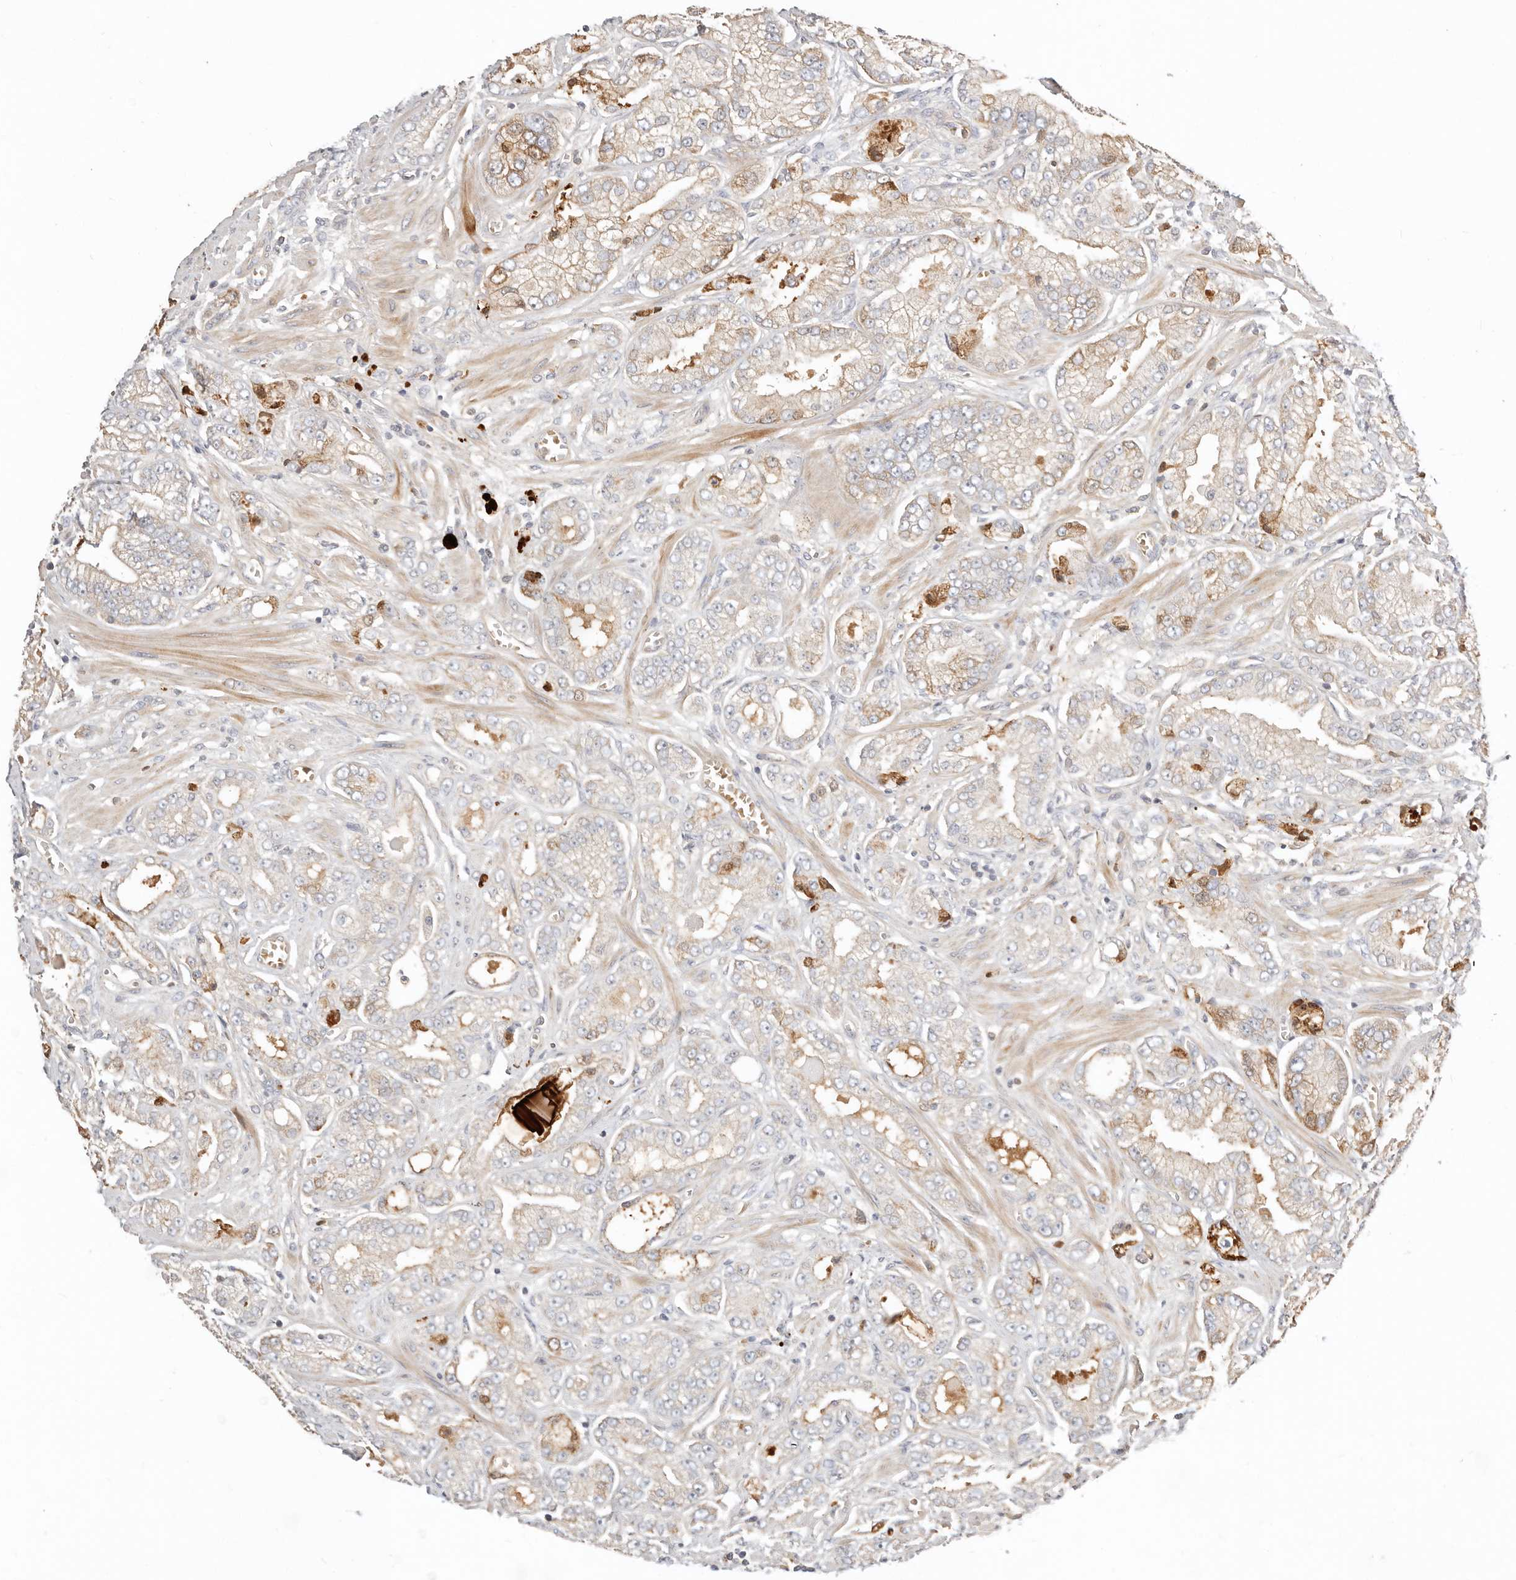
{"staining": {"intensity": "weak", "quantity": "<25%", "location": "cytoplasmic/membranous"}, "tissue": "prostate cancer", "cell_type": "Tumor cells", "image_type": "cancer", "snomed": [{"axis": "morphology", "description": "Adenocarcinoma, Low grade"}, {"axis": "topography", "description": "Prostate"}], "caption": "Prostate cancer was stained to show a protein in brown. There is no significant expression in tumor cells.", "gene": "MTFR2", "patient": {"sex": "male", "age": 62}}